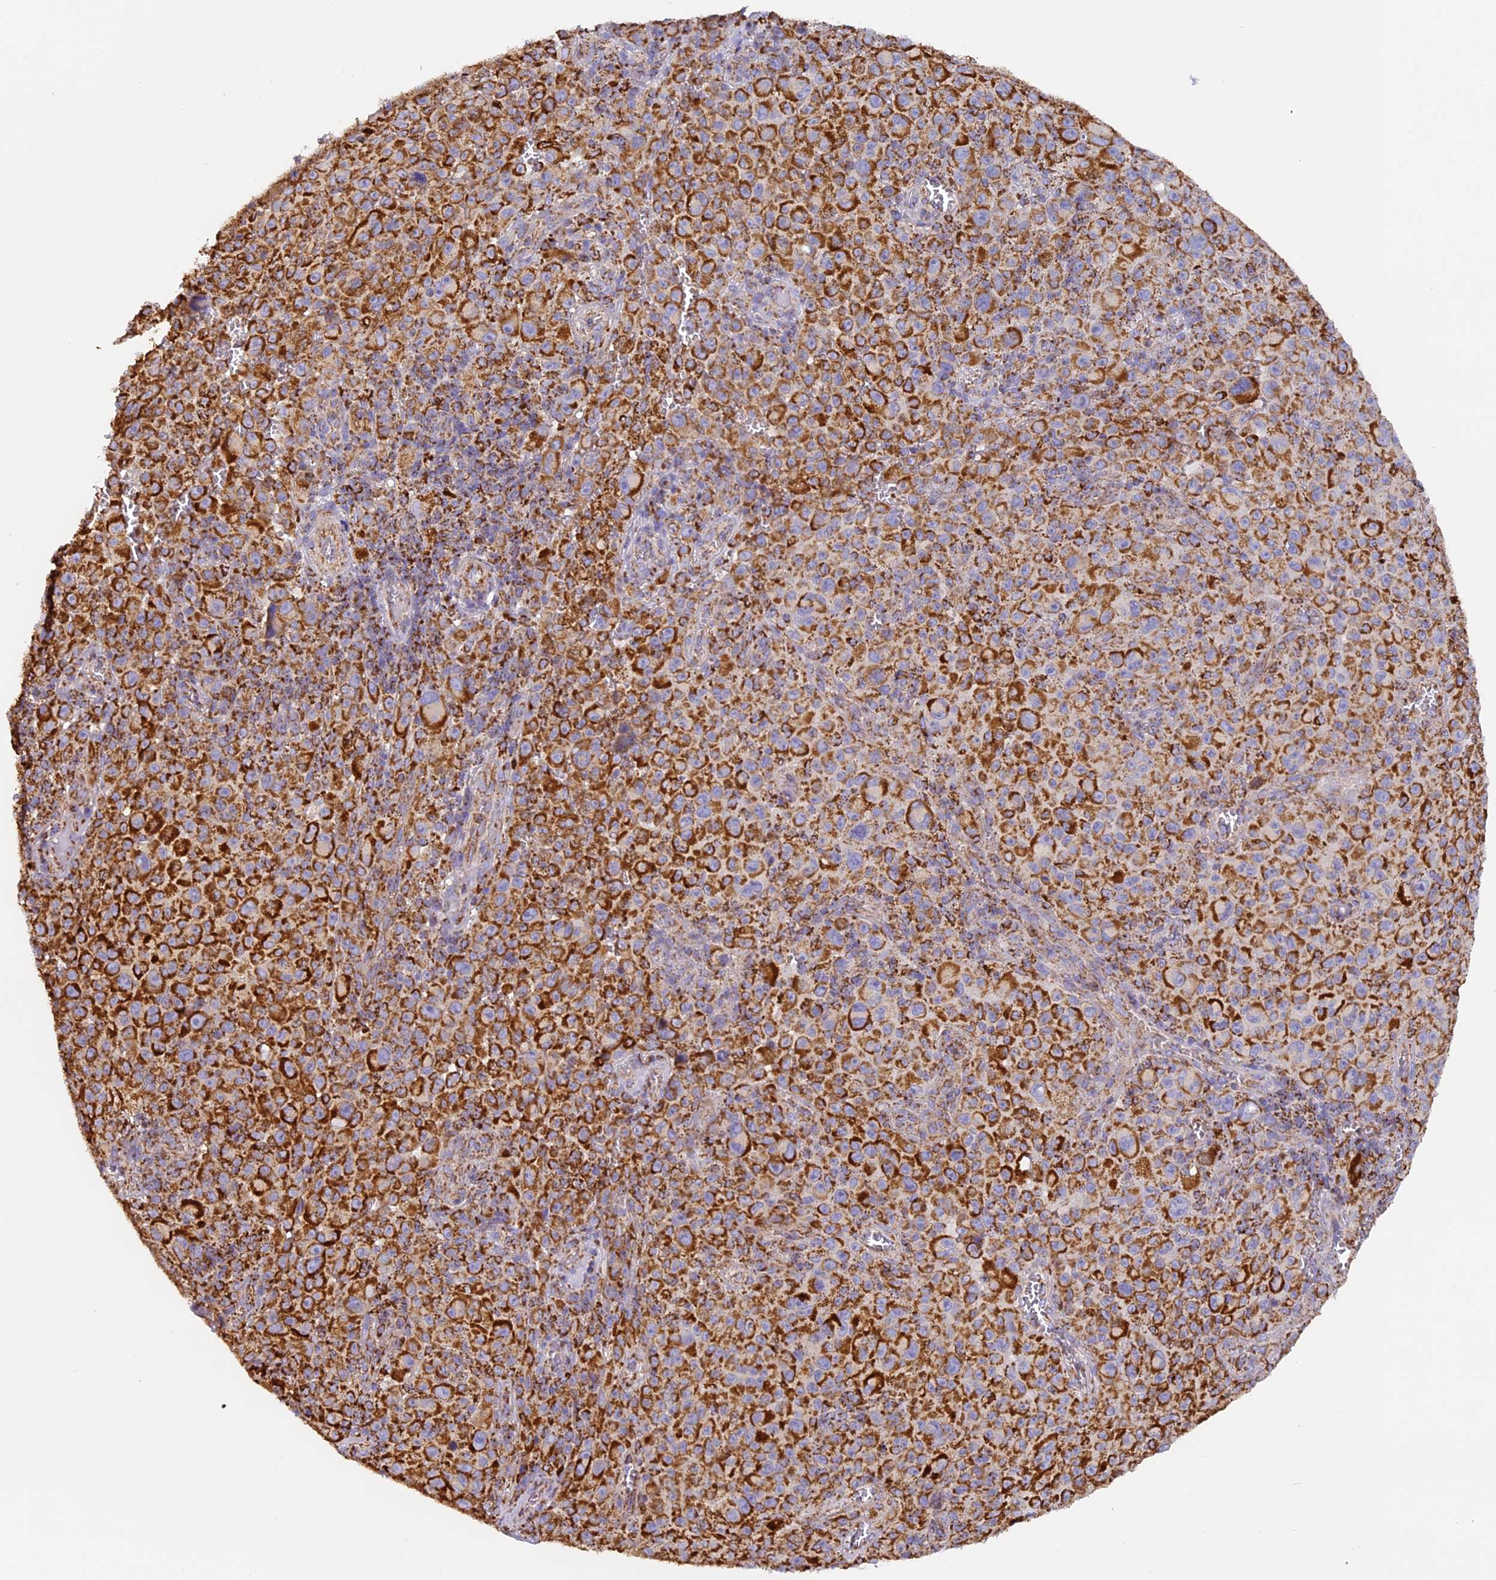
{"staining": {"intensity": "strong", "quantity": ">75%", "location": "cytoplasmic/membranous"}, "tissue": "melanoma", "cell_type": "Tumor cells", "image_type": "cancer", "snomed": [{"axis": "morphology", "description": "Malignant melanoma, NOS"}, {"axis": "topography", "description": "Skin"}], "caption": "Brown immunohistochemical staining in human melanoma displays strong cytoplasmic/membranous positivity in about >75% of tumor cells.", "gene": "STK17A", "patient": {"sex": "female", "age": 82}}